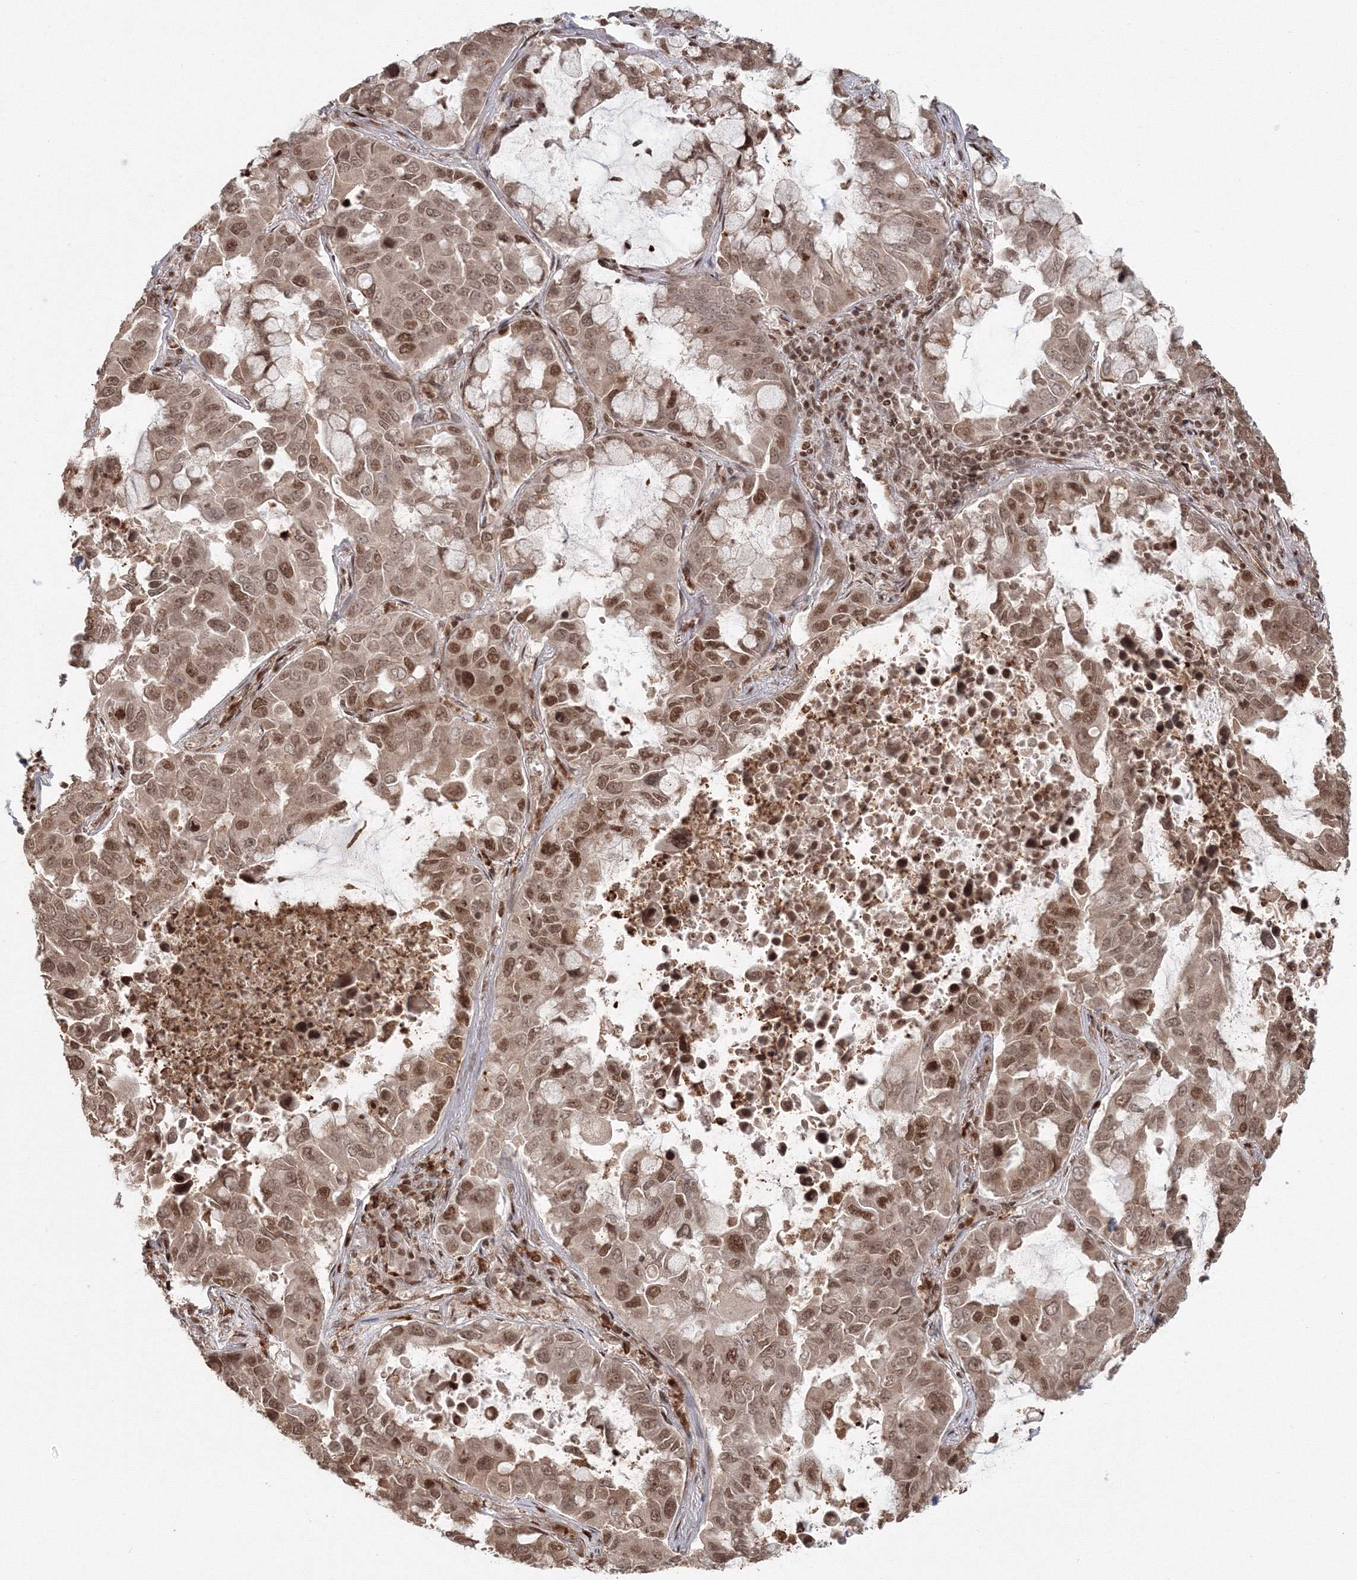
{"staining": {"intensity": "moderate", "quantity": ">75%", "location": "nuclear"}, "tissue": "lung cancer", "cell_type": "Tumor cells", "image_type": "cancer", "snomed": [{"axis": "morphology", "description": "Adenocarcinoma, NOS"}, {"axis": "topography", "description": "Lung"}], "caption": "Immunohistochemistry photomicrograph of human lung cancer stained for a protein (brown), which reveals medium levels of moderate nuclear staining in approximately >75% of tumor cells.", "gene": "KIF20A", "patient": {"sex": "male", "age": 64}}